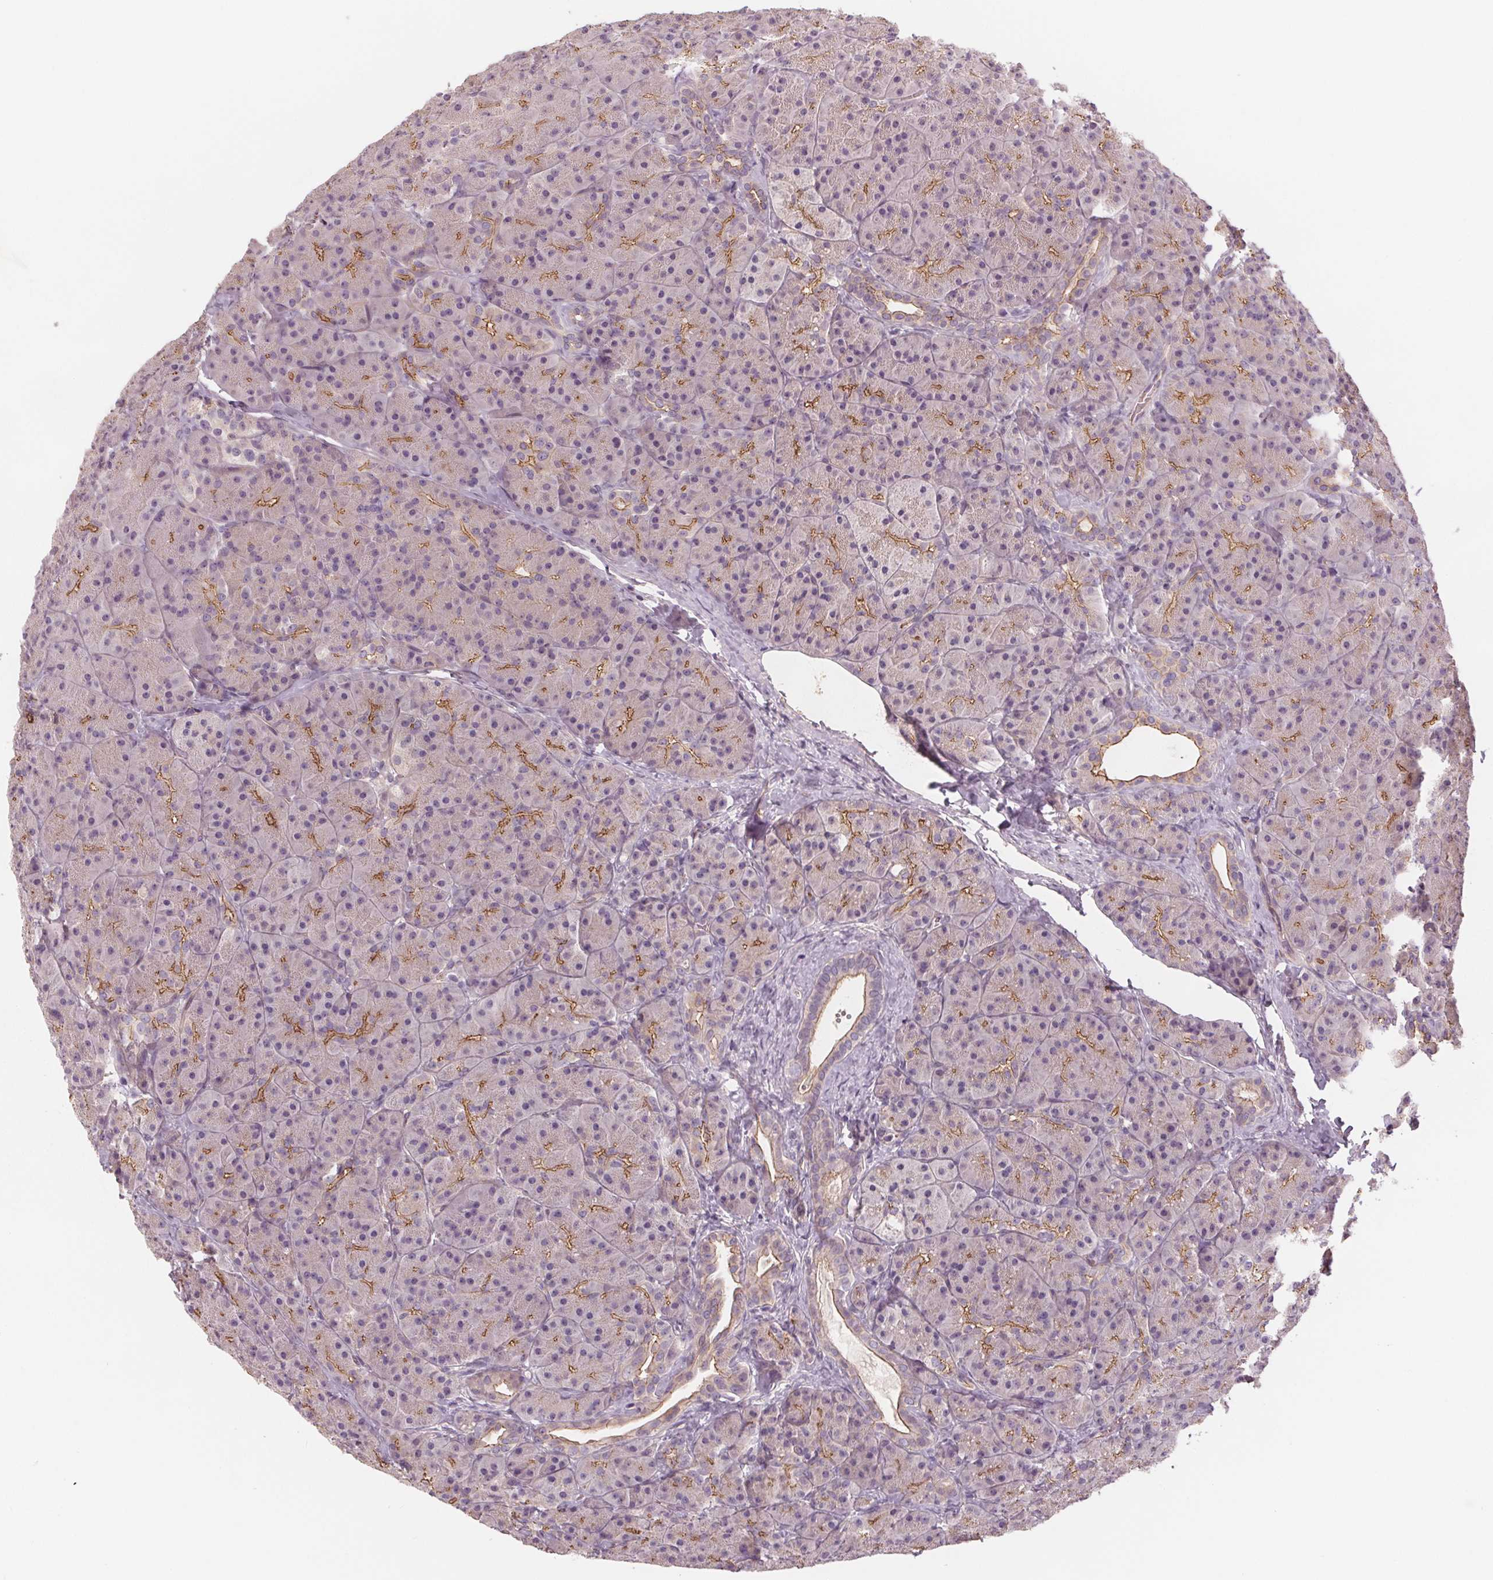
{"staining": {"intensity": "moderate", "quantity": "<25%", "location": "cytoplasmic/membranous"}, "tissue": "pancreas", "cell_type": "Exocrine glandular cells", "image_type": "normal", "snomed": [{"axis": "morphology", "description": "Normal tissue, NOS"}, {"axis": "topography", "description": "Pancreas"}], "caption": "Immunohistochemistry (IHC) of normal pancreas displays low levels of moderate cytoplasmic/membranous expression in approximately <25% of exocrine glandular cells.", "gene": "VNN1", "patient": {"sex": "male", "age": 57}}